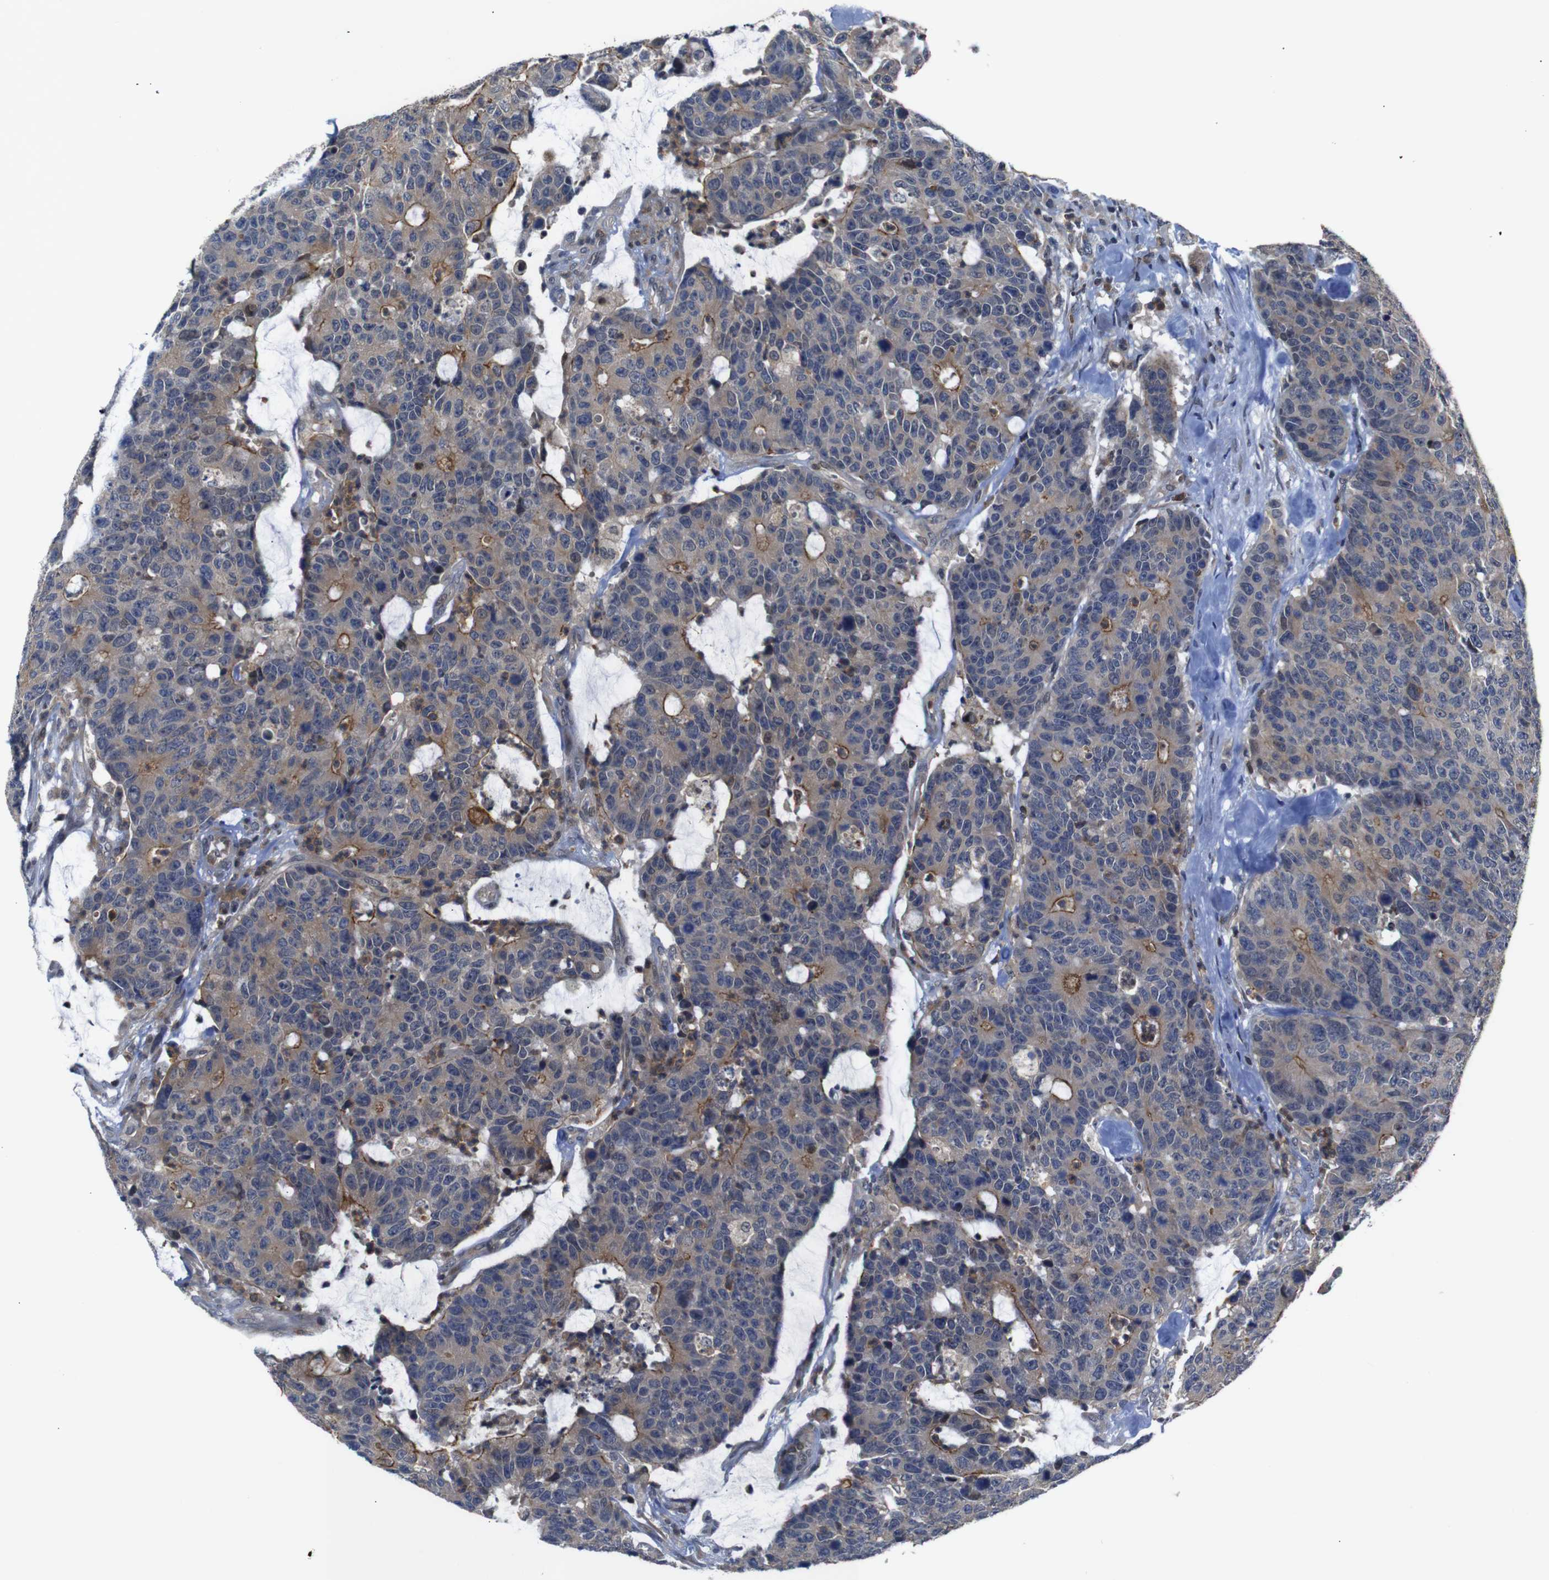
{"staining": {"intensity": "weak", "quantity": ">75%", "location": "cytoplasmic/membranous"}, "tissue": "colorectal cancer", "cell_type": "Tumor cells", "image_type": "cancer", "snomed": [{"axis": "morphology", "description": "Adenocarcinoma, NOS"}, {"axis": "topography", "description": "Colon"}], "caption": "Tumor cells display low levels of weak cytoplasmic/membranous expression in approximately >75% of cells in colorectal cancer.", "gene": "BRWD3", "patient": {"sex": "female", "age": 86}}